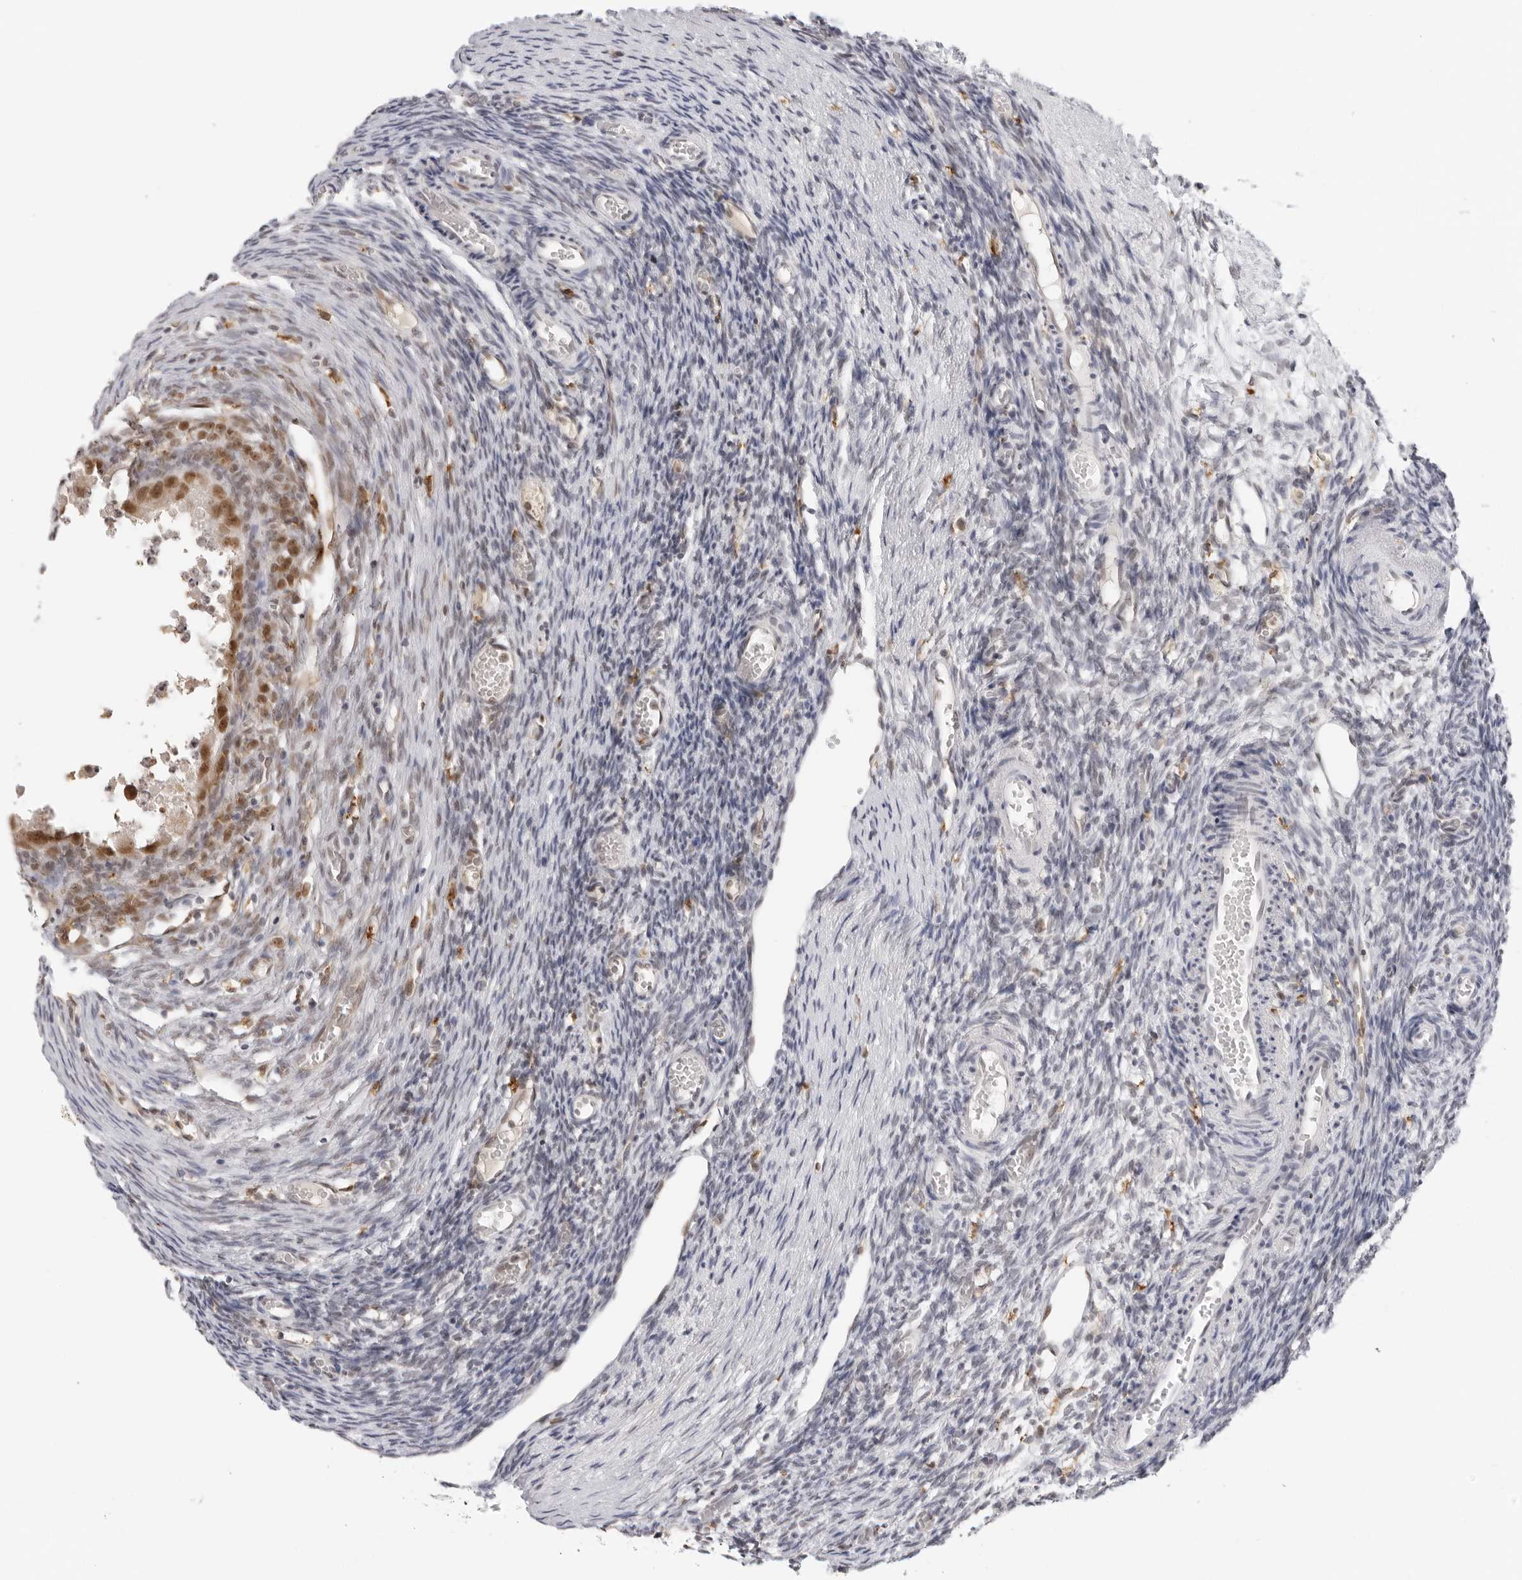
{"staining": {"intensity": "weak", "quantity": "25%-75%", "location": "nuclear"}, "tissue": "ovary", "cell_type": "Ovarian stroma cells", "image_type": "normal", "snomed": [{"axis": "morphology", "description": "Normal tissue, NOS"}, {"axis": "topography", "description": "Ovary"}], "caption": "Protein expression analysis of unremarkable ovary shows weak nuclear staining in about 25%-75% of ovarian stroma cells.", "gene": "MSH6", "patient": {"sex": "female", "age": 35}}